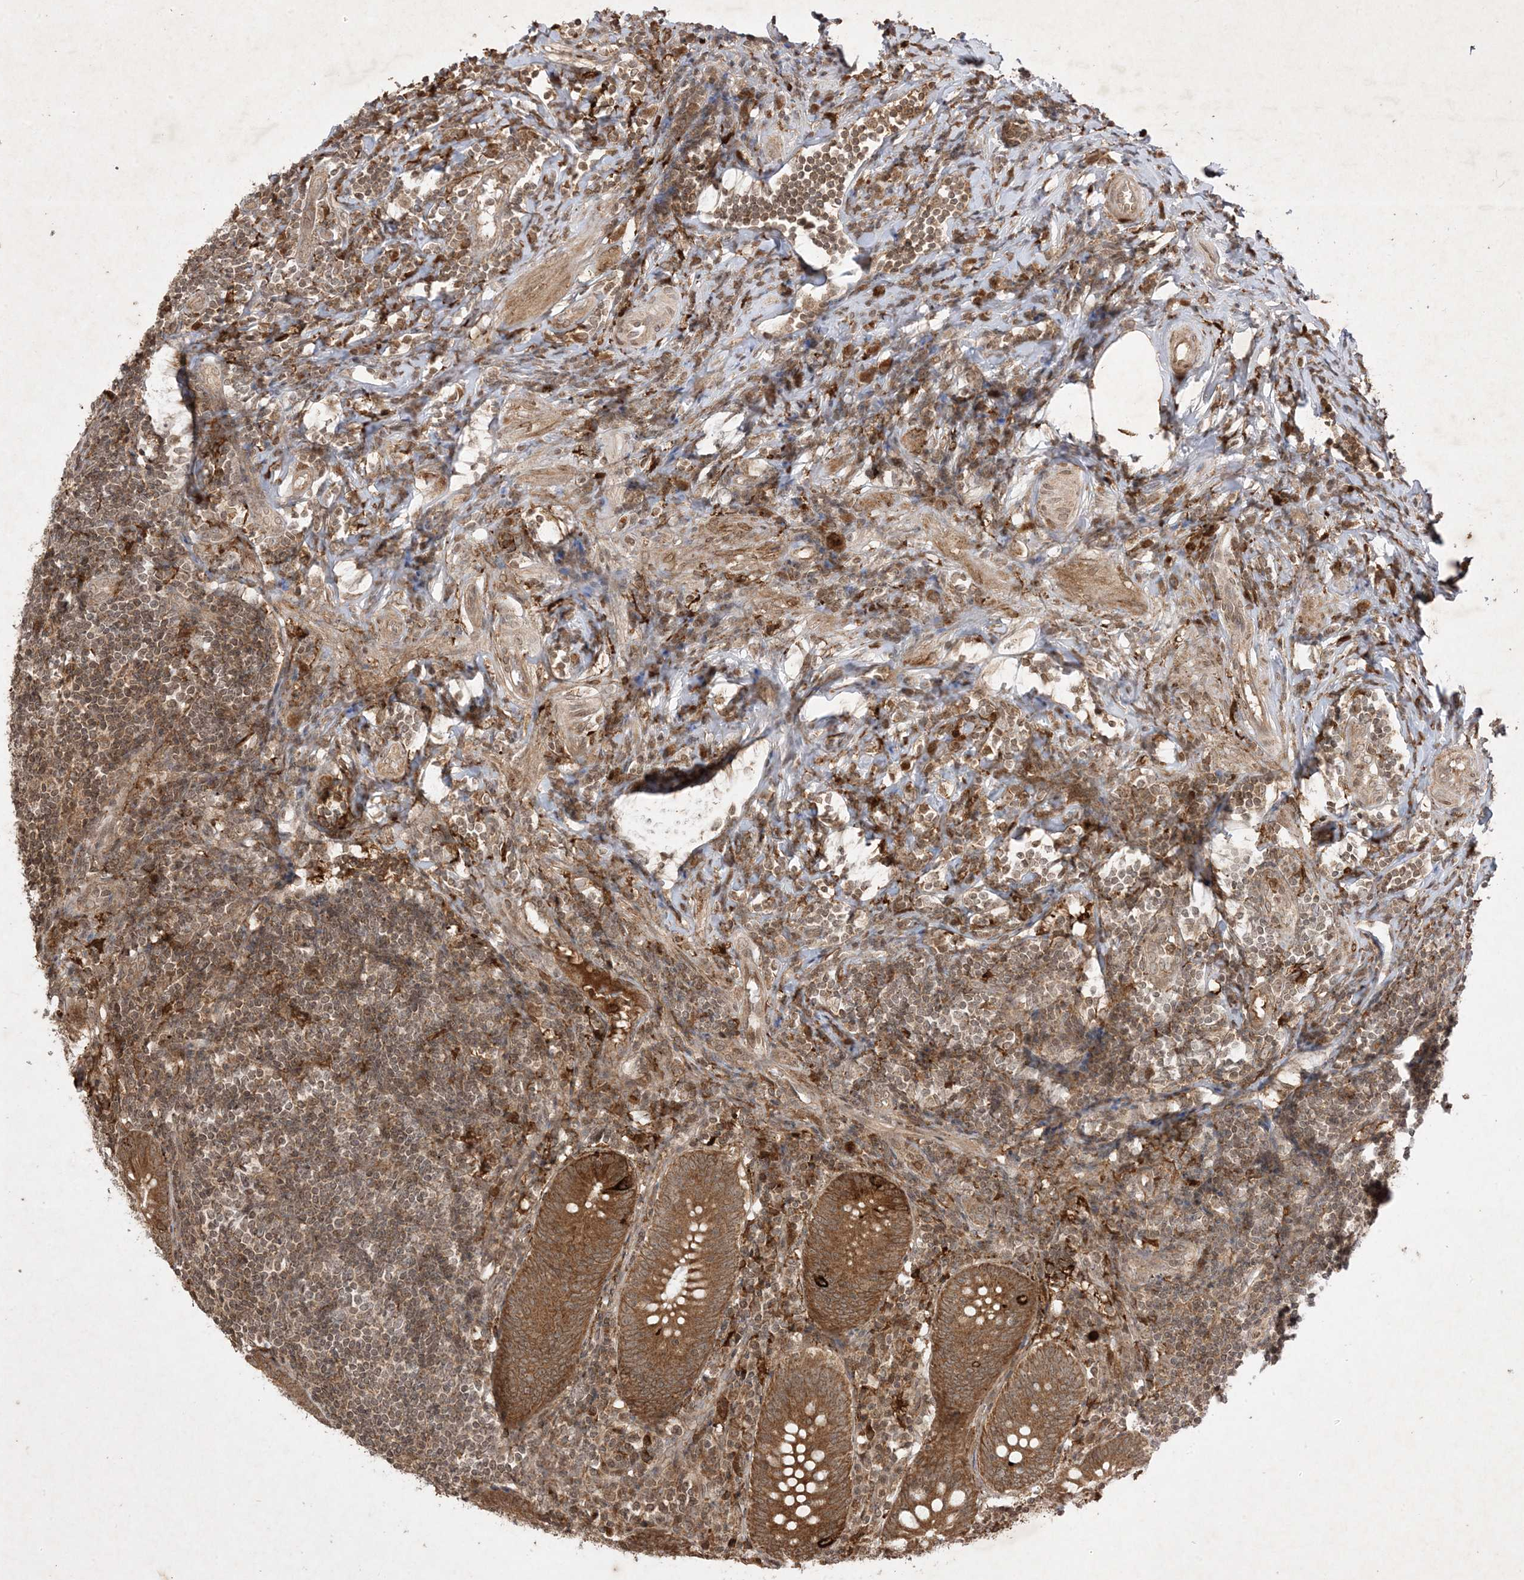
{"staining": {"intensity": "moderate", "quantity": ">75%", "location": "cytoplasmic/membranous"}, "tissue": "appendix", "cell_type": "Glandular cells", "image_type": "normal", "snomed": [{"axis": "morphology", "description": "Normal tissue, NOS"}, {"axis": "topography", "description": "Appendix"}], "caption": "Brown immunohistochemical staining in unremarkable human appendix demonstrates moderate cytoplasmic/membranous expression in approximately >75% of glandular cells. (DAB (3,3'-diaminobenzidine) IHC, brown staining for protein, blue staining for nuclei).", "gene": "PTK6", "patient": {"sex": "female", "age": 54}}